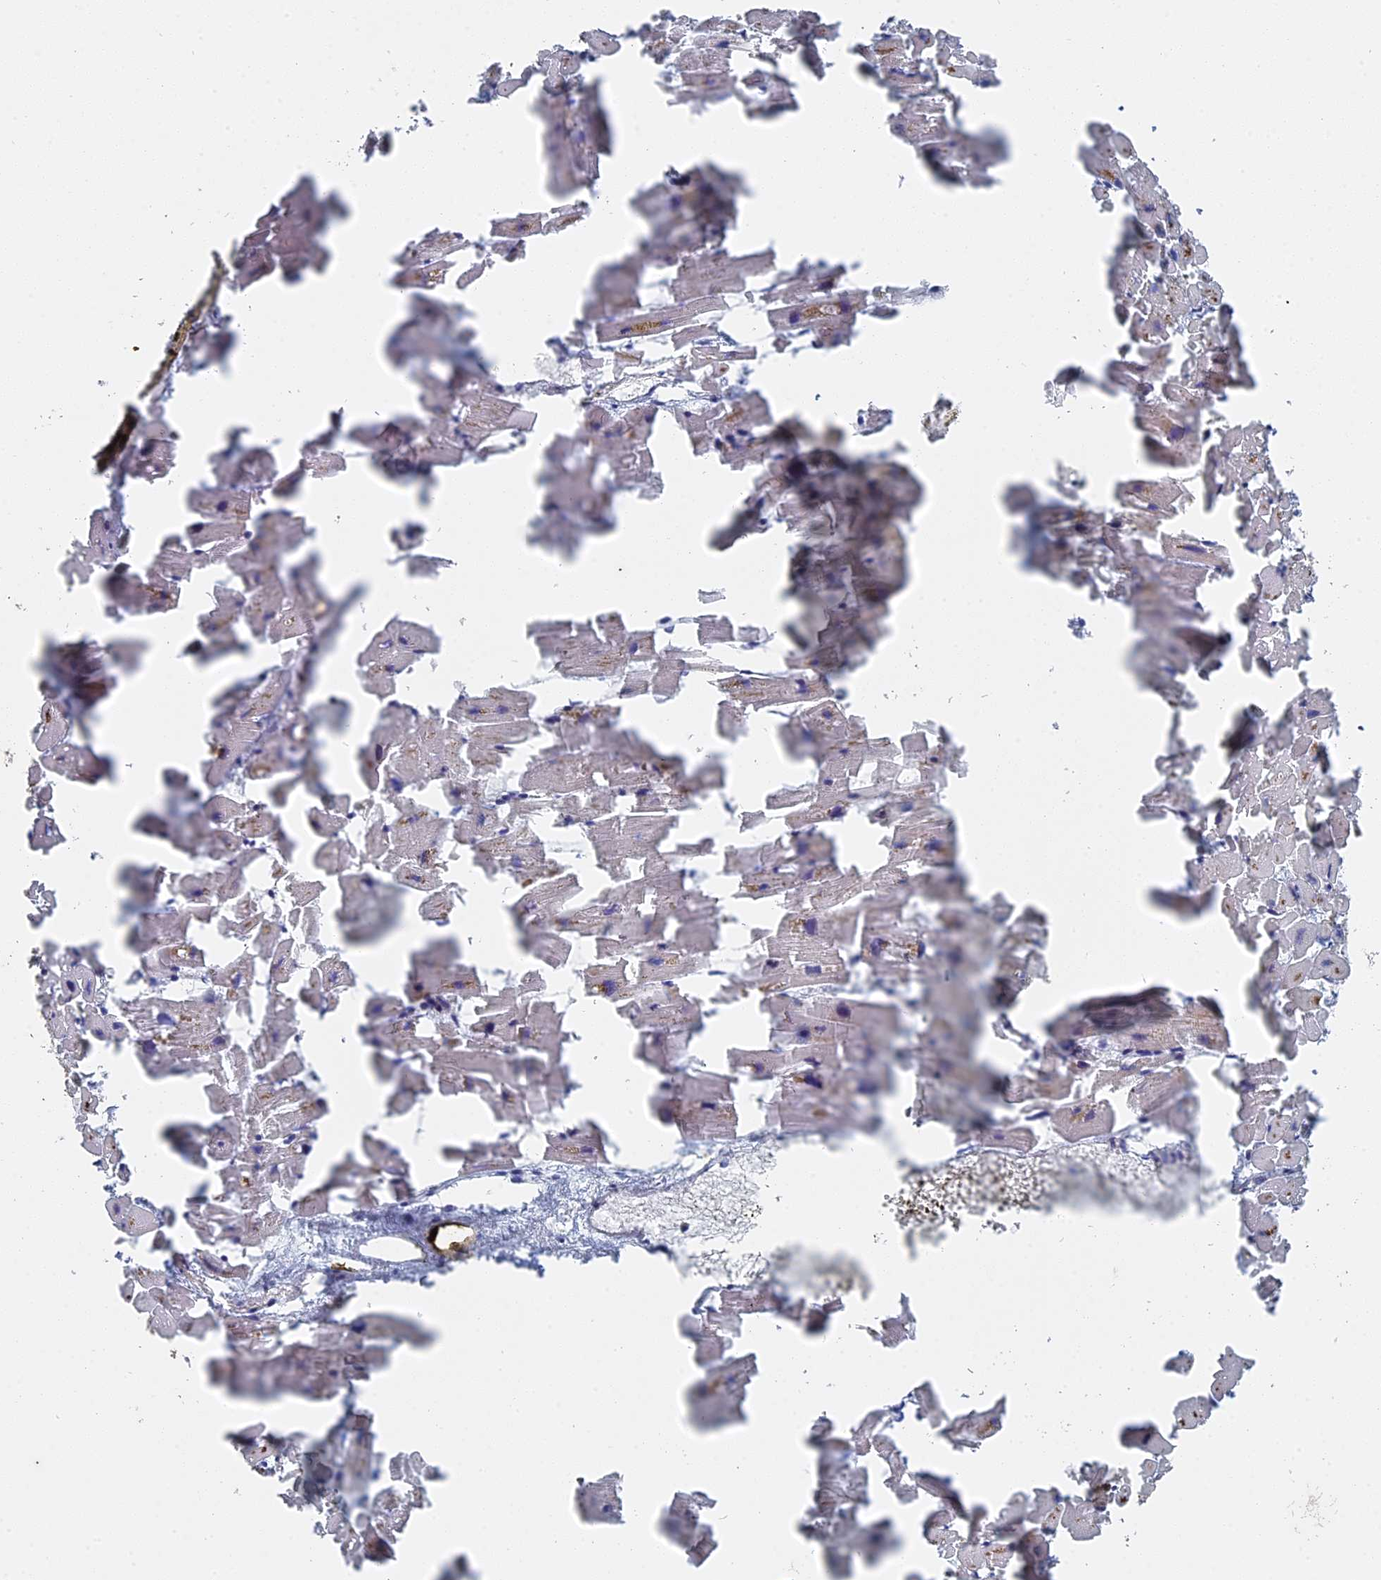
{"staining": {"intensity": "moderate", "quantity": "25%-75%", "location": "cytoplasmic/membranous"}, "tissue": "heart muscle", "cell_type": "Cardiomyocytes", "image_type": "normal", "snomed": [{"axis": "morphology", "description": "Normal tissue, NOS"}, {"axis": "topography", "description": "Heart"}], "caption": "A brown stain labels moderate cytoplasmic/membranous staining of a protein in cardiomyocytes of benign human heart muscle.", "gene": "MTRF1", "patient": {"sex": "female", "age": 64}}